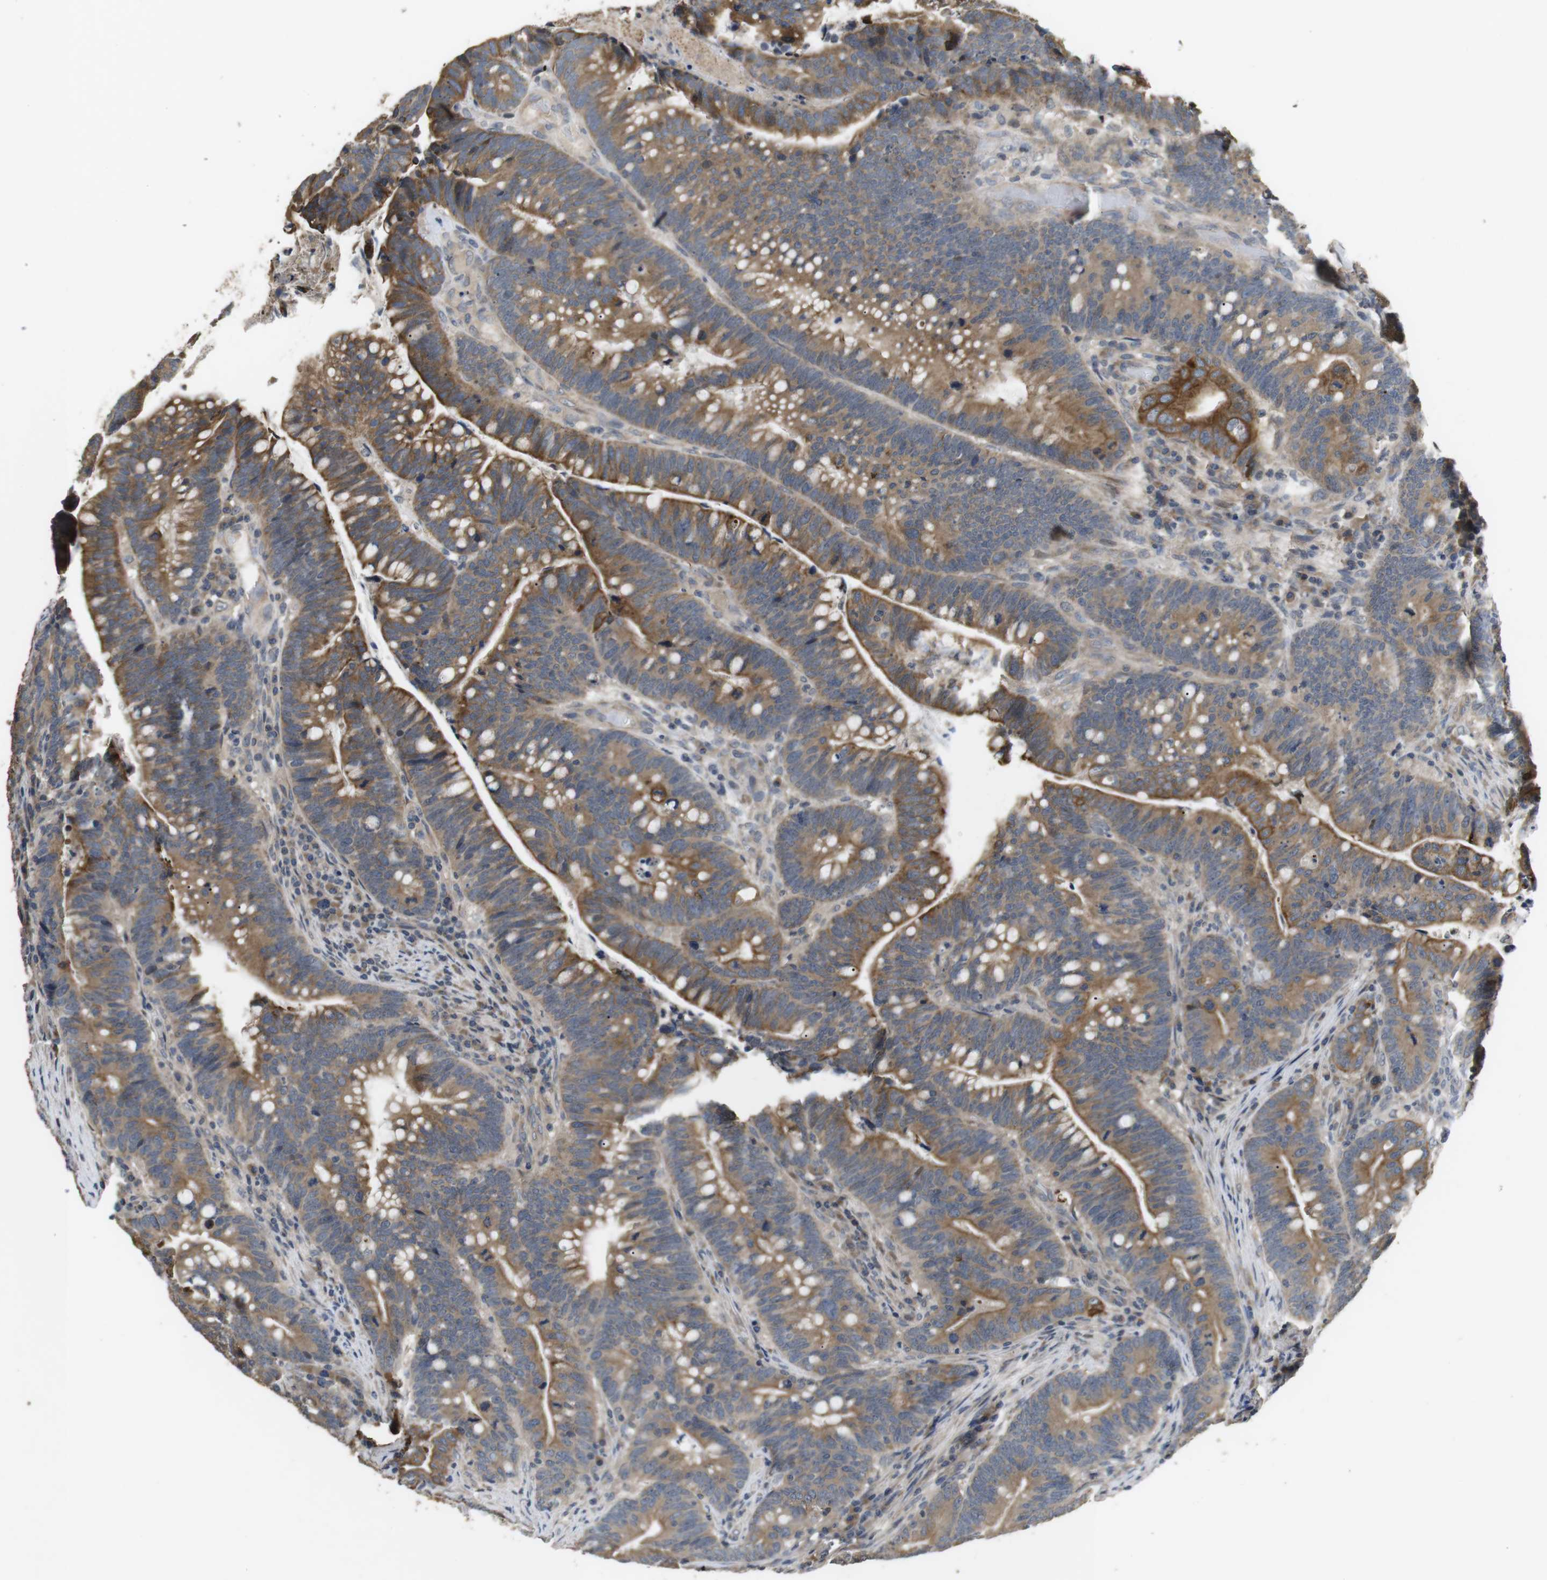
{"staining": {"intensity": "moderate", "quantity": ">75%", "location": "cytoplasmic/membranous"}, "tissue": "colorectal cancer", "cell_type": "Tumor cells", "image_type": "cancer", "snomed": [{"axis": "morphology", "description": "Normal tissue, NOS"}, {"axis": "morphology", "description": "Adenocarcinoma, NOS"}, {"axis": "topography", "description": "Colon"}], "caption": "IHC photomicrograph of human colorectal cancer (adenocarcinoma) stained for a protein (brown), which displays medium levels of moderate cytoplasmic/membranous staining in approximately >75% of tumor cells.", "gene": "ADGRL3", "patient": {"sex": "female", "age": 66}}